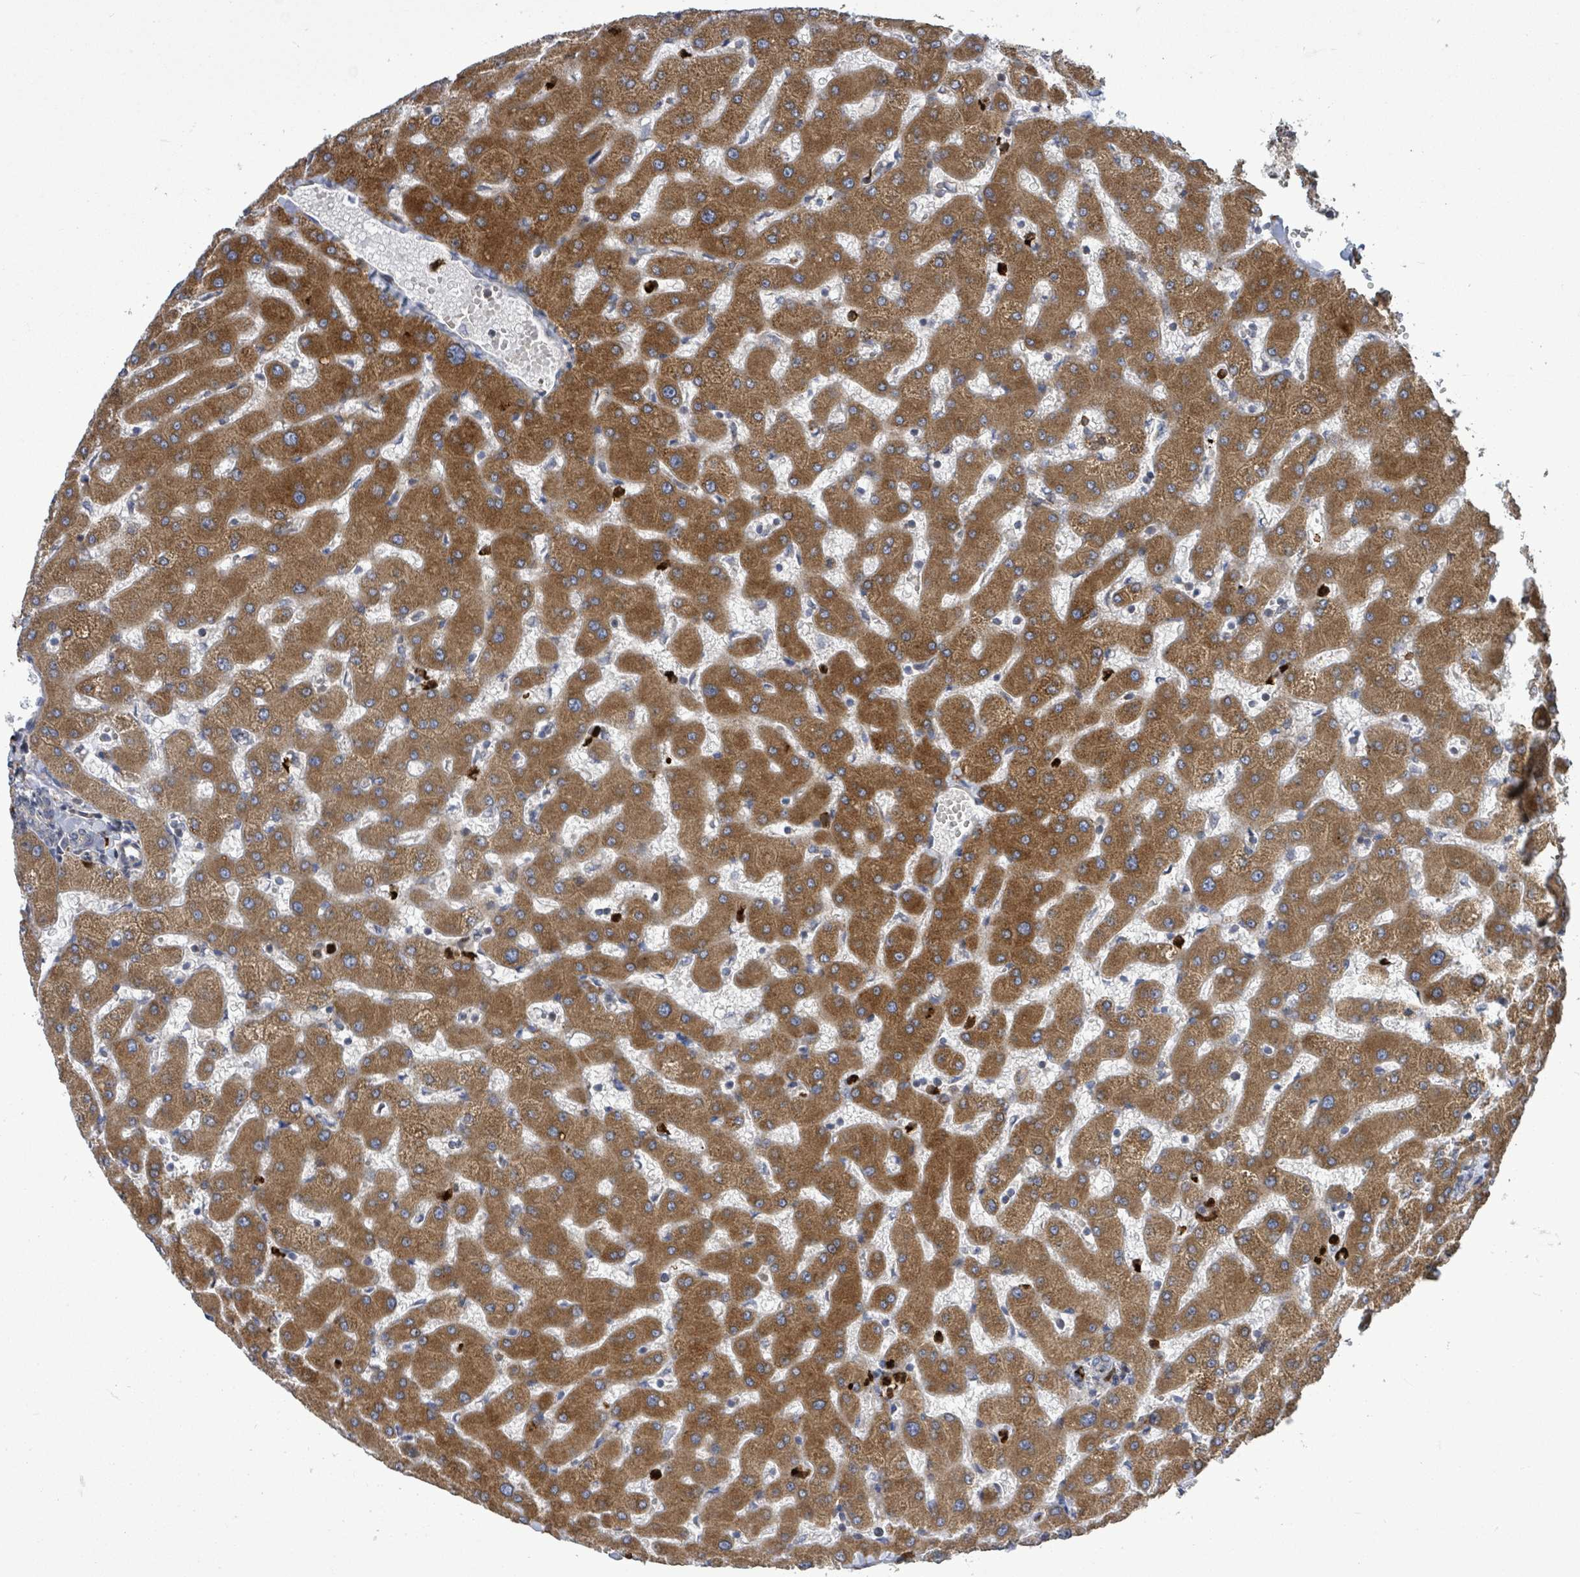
{"staining": {"intensity": "weak", "quantity": "<25%", "location": "cytoplasmic/membranous"}, "tissue": "liver", "cell_type": "Cholangiocytes", "image_type": "normal", "snomed": [{"axis": "morphology", "description": "Normal tissue, NOS"}, {"axis": "topography", "description": "Liver"}], "caption": "Immunohistochemistry of unremarkable human liver demonstrates no positivity in cholangiocytes.", "gene": "SAR1A", "patient": {"sex": "female", "age": 63}}